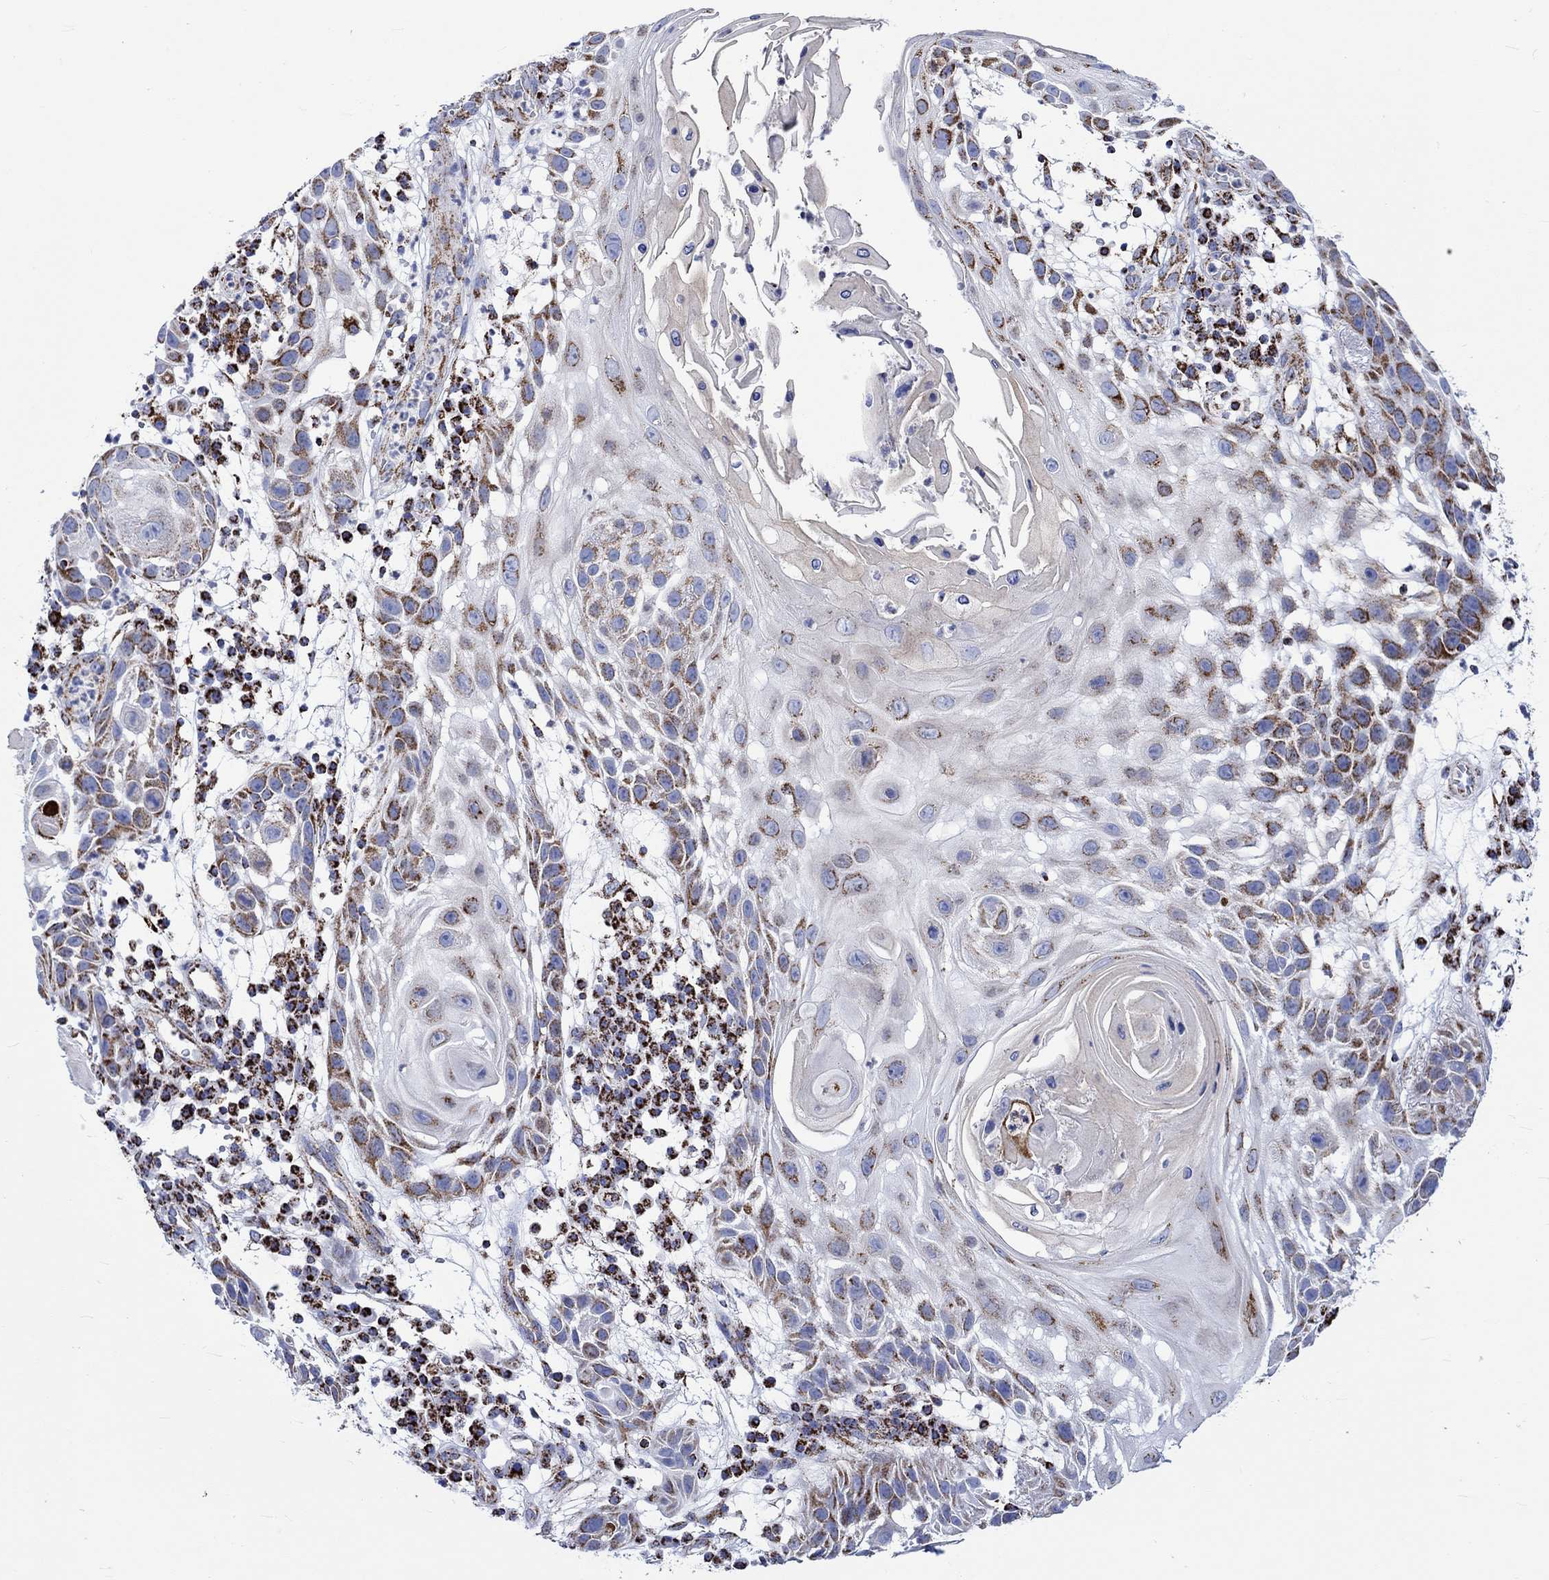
{"staining": {"intensity": "strong", "quantity": "25%-75%", "location": "cytoplasmic/membranous"}, "tissue": "skin cancer", "cell_type": "Tumor cells", "image_type": "cancer", "snomed": [{"axis": "morphology", "description": "Normal tissue, NOS"}, {"axis": "morphology", "description": "Squamous cell carcinoma, NOS"}, {"axis": "topography", "description": "Skin"}], "caption": "Immunohistochemistry (IHC) (DAB) staining of skin cancer (squamous cell carcinoma) displays strong cytoplasmic/membranous protein expression in about 25%-75% of tumor cells.", "gene": "RCE1", "patient": {"sex": "male", "age": 79}}